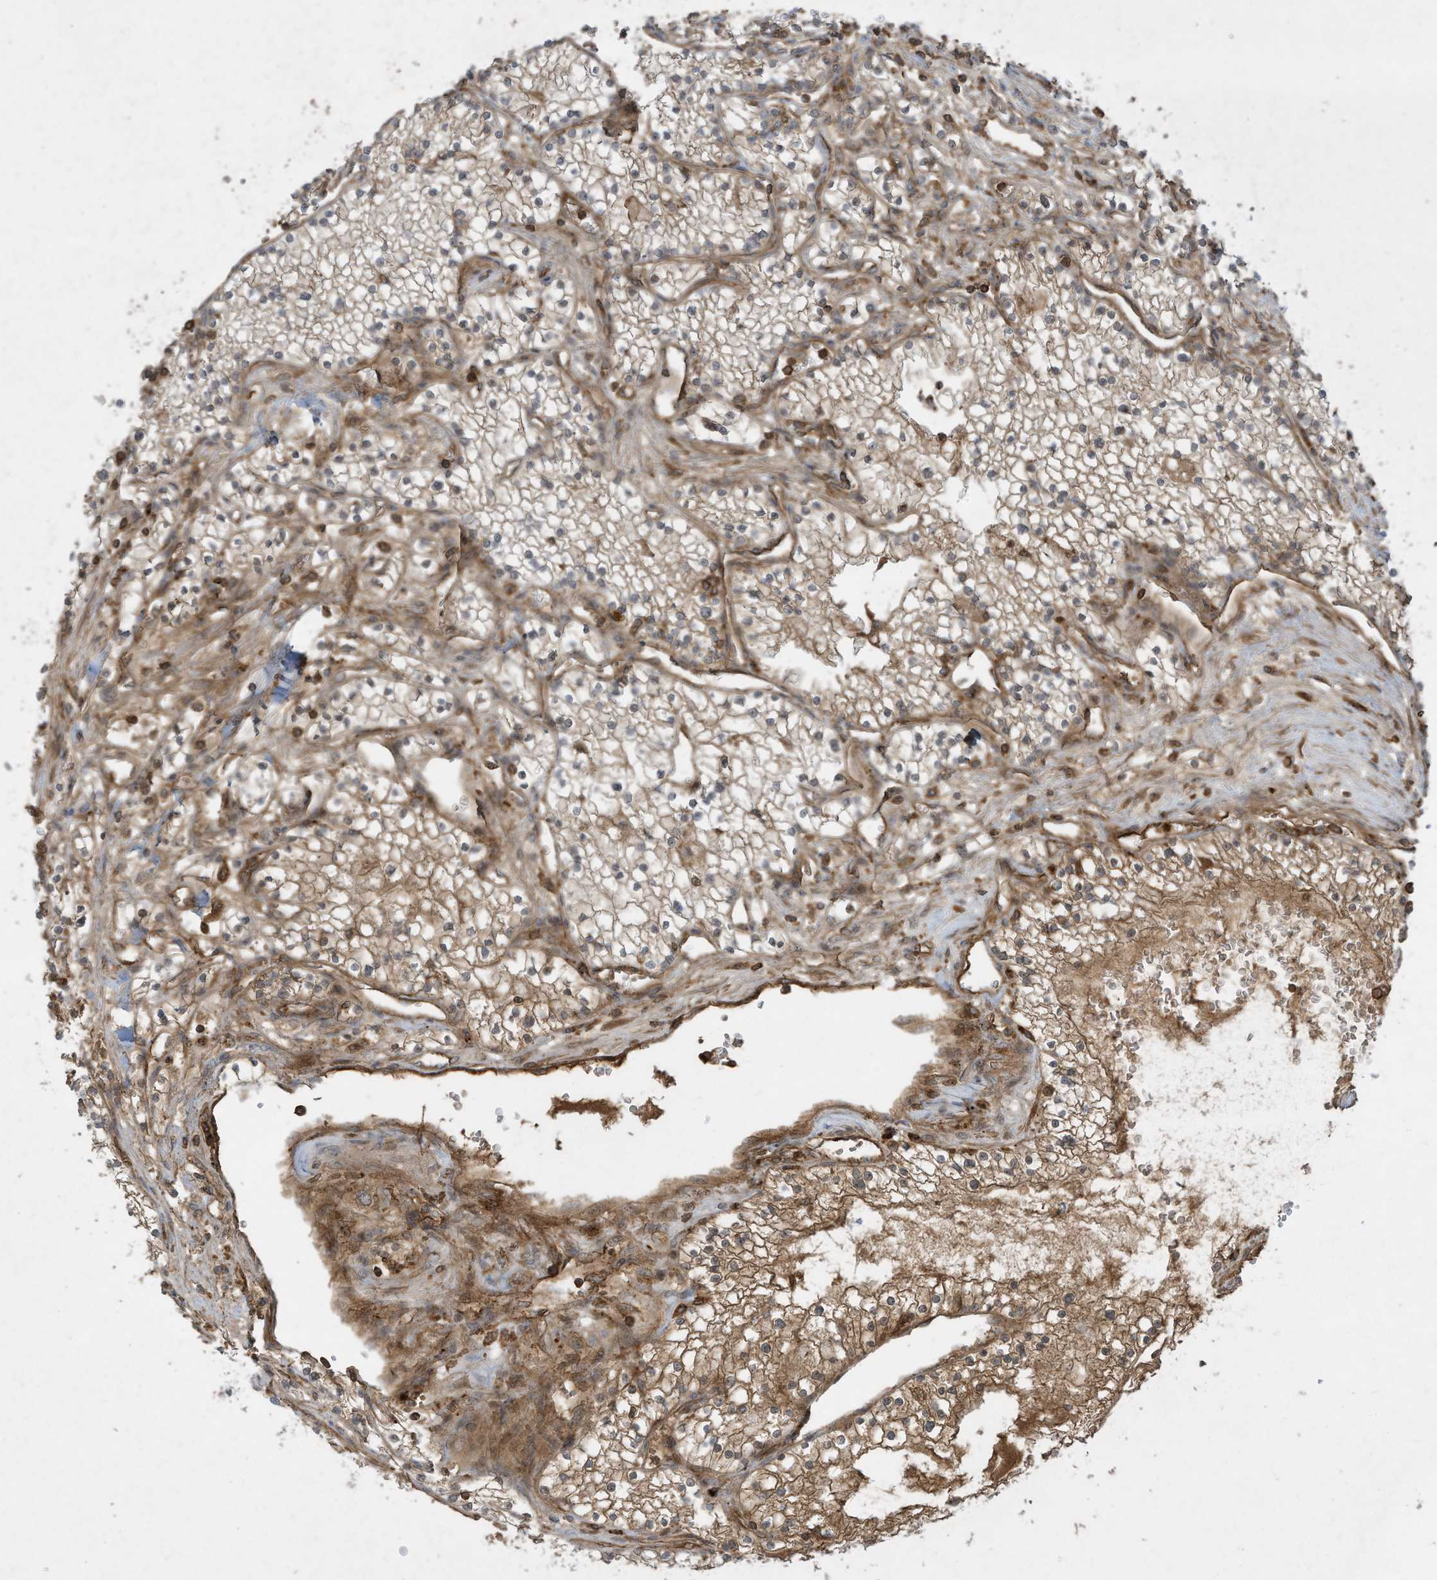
{"staining": {"intensity": "moderate", "quantity": "<25%", "location": "cytoplasmic/membranous"}, "tissue": "renal cancer", "cell_type": "Tumor cells", "image_type": "cancer", "snomed": [{"axis": "morphology", "description": "Normal tissue, NOS"}, {"axis": "morphology", "description": "Adenocarcinoma, NOS"}, {"axis": "topography", "description": "Kidney"}], "caption": "Immunohistochemical staining of human renal adenocarcinoma shows low levels of moderate cytoplasmic/membranous expression in approximately <25% of tumor cells.", "gene": "DDIT4", "patient": {"sex": "male", "age": 68}}